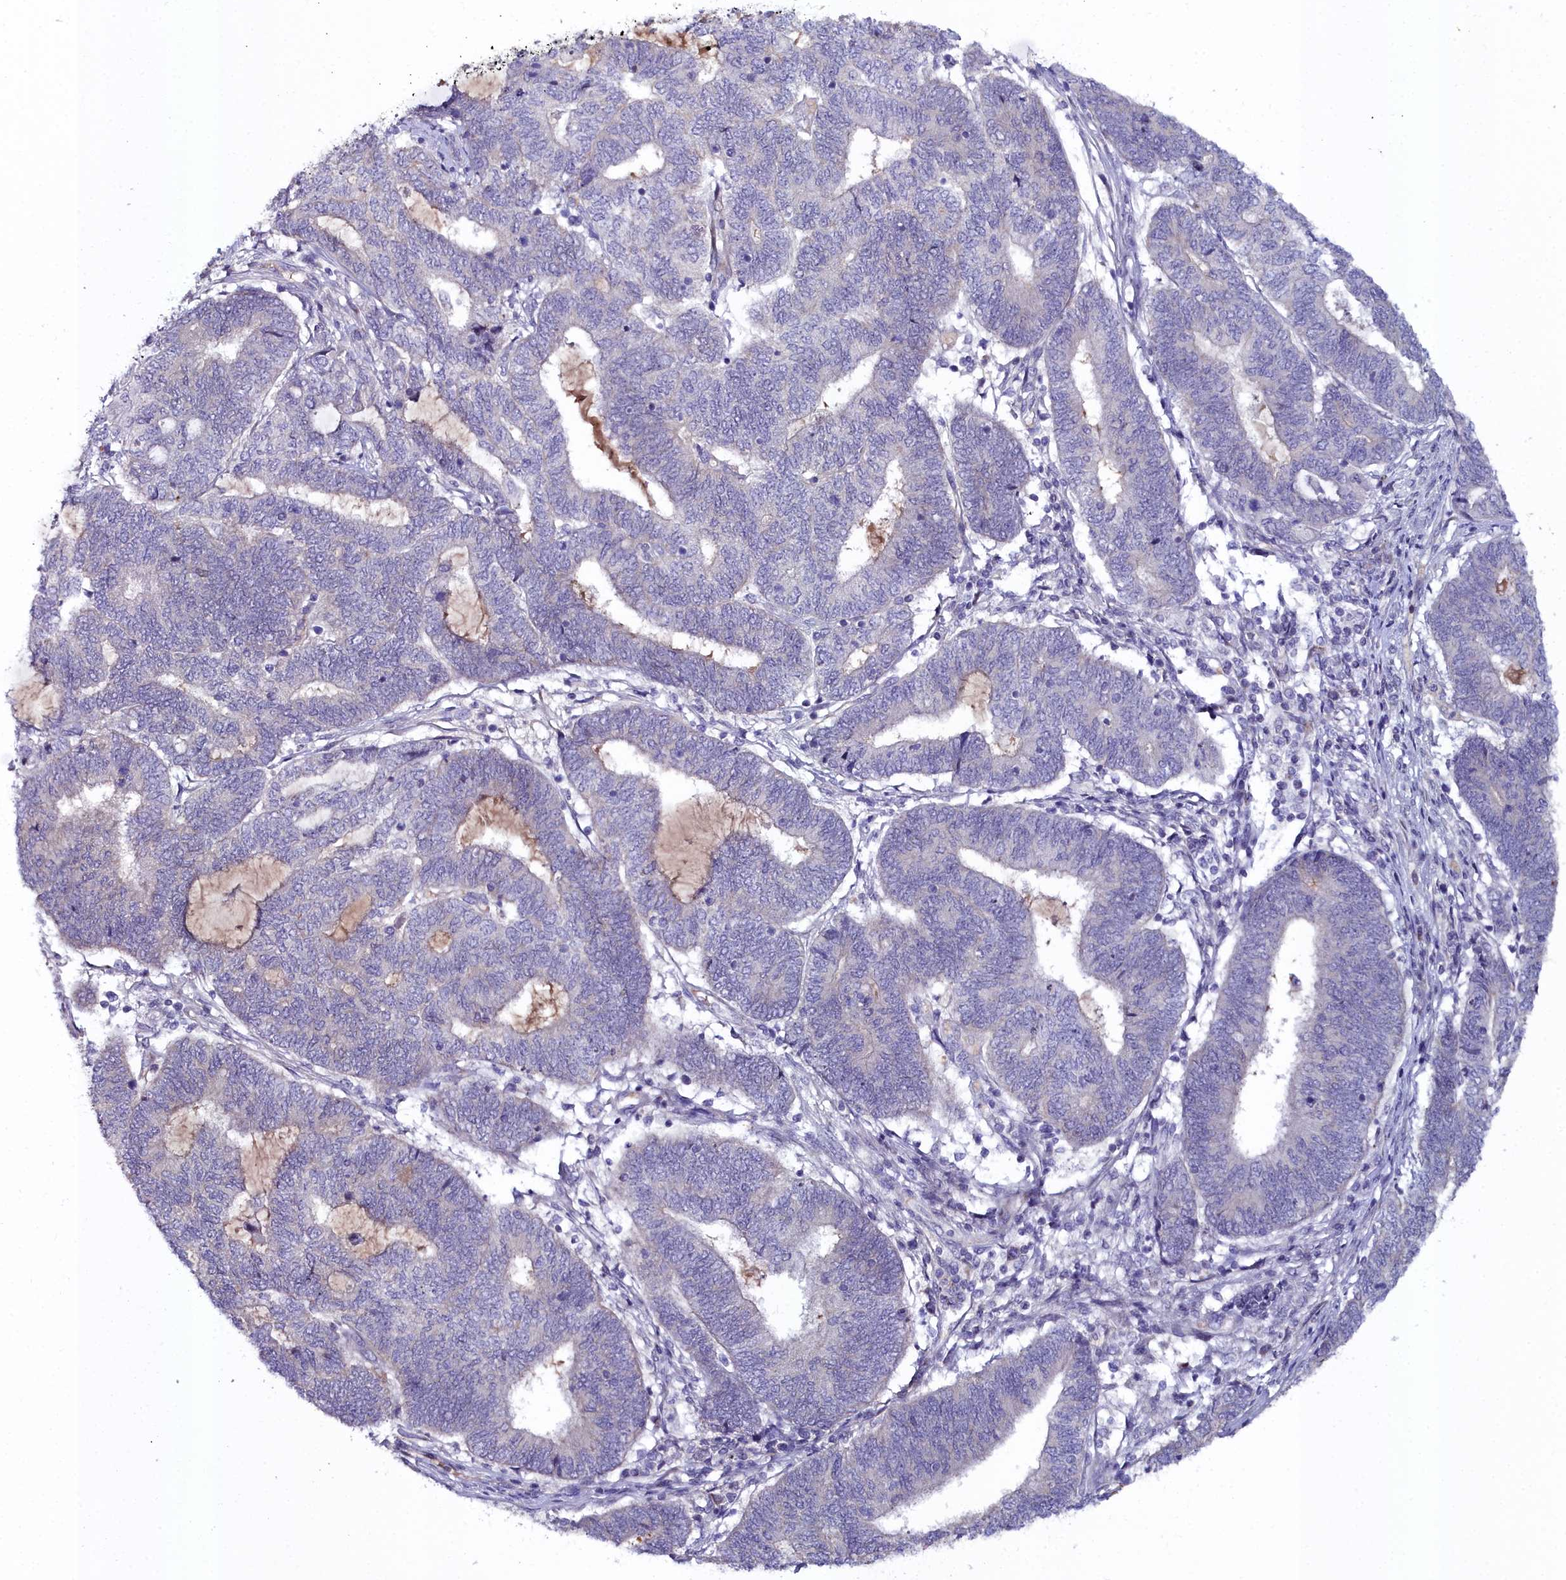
{"staining": {"intensity": "negative", "quantity": "none", "location": "none"}, "tissue": "endometrial cancer", "cell_type": "Tumor cells", "image_type": "cancer", "snomed": [{"axis": "morphology", "description": "Adenocarcinoma, NOS"}, {"axis": "topography", "description": "Uterus"}, {"axis": "topography", "description": "Endometrium"}], "caption": "A micrograph of endometrial cancer (adenocarcinoma) stained for a protein displays no brown staining in tumor cells.", "gene": "KCTD18", "patient": {"sex": "female", "age": 70}}